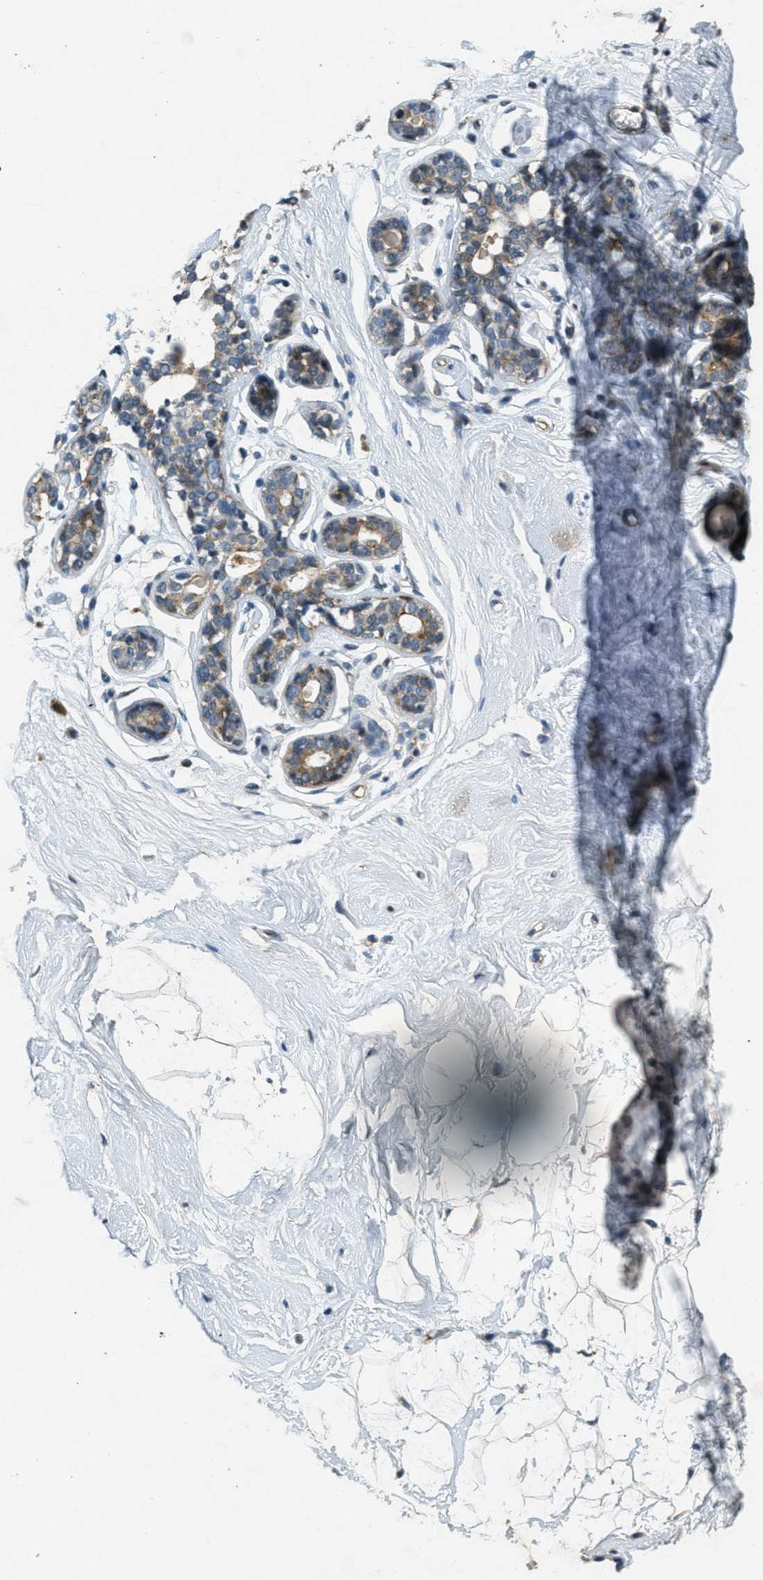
{"staining": {"intensity": "weak", "quantity": "<25%", "location": "cytoplasmic/membranous"}, "tissue": "breast", "cell_type": "Adipocytes", "image_type": "normal", "snomed": [{"axis": "morphology", "description": "Normal tissue, NOS"}, {"axis": "topography", "description": "Breast"}], "caption": "IHC micrograph of unremarkable breast: human breast stained with DAB displays no significant protein staining in adipocytes. Nuclei are stained in blue.", "gene": "RAB3D", "patient": {"sex": "female", "age": 23}}